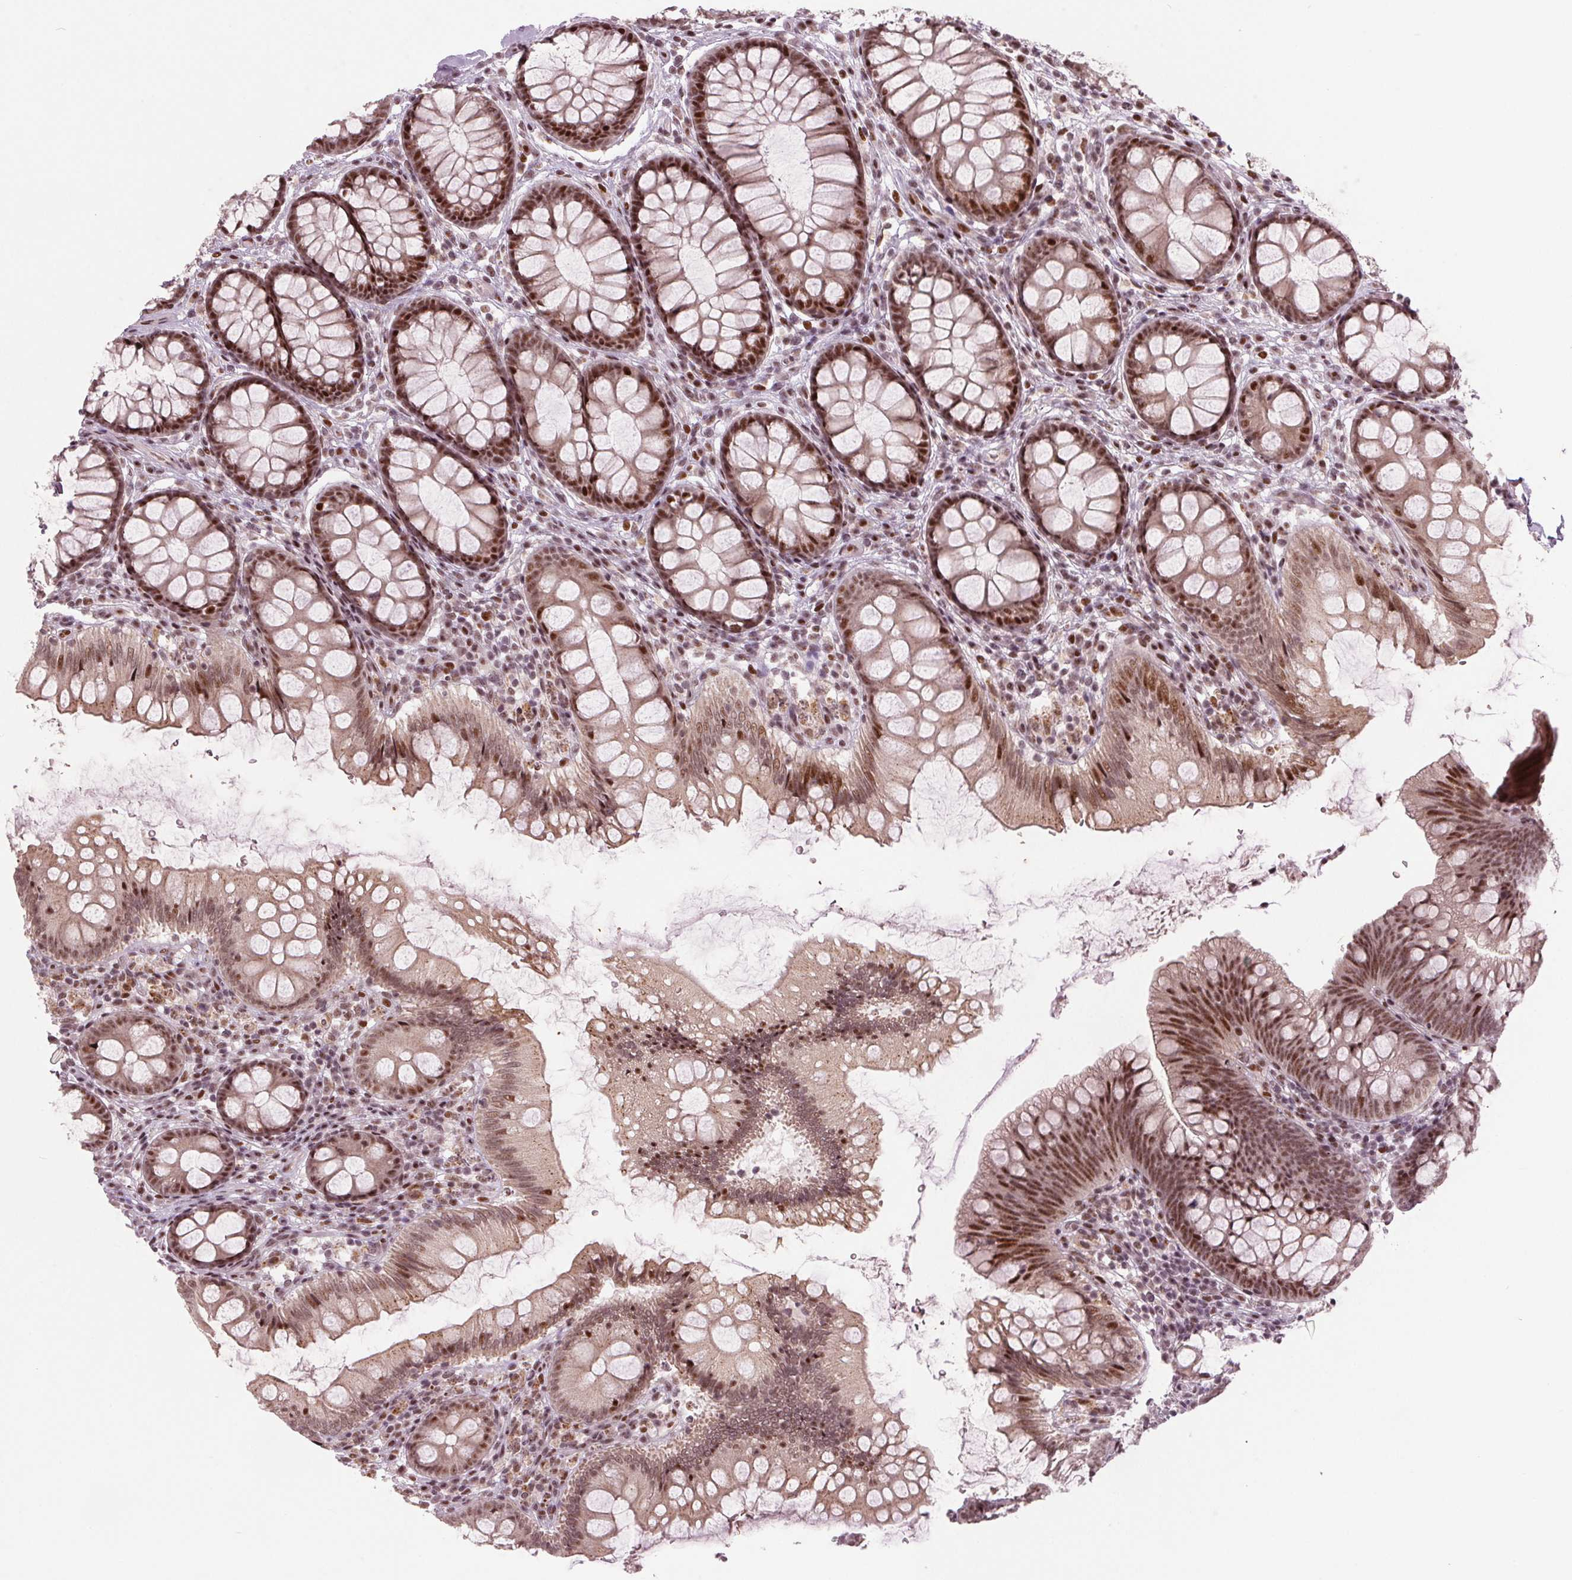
{"staining": {"intensity": "moderate", "quantity": ">75%", "location": "nuclear"}, "tissue": "colon", "cell_type": "Endothelial cells", "image_type": "normal", "snomed": [{"axis": "morphology", "description": "Normal tissue, NOS"}, {"axis": "morphology", "description": "Adenoma, NOS"}, {"axis": "topography", "description": "Soft tissue"}, {"axis": "topography", "description": "Colon"}], "caption": "IHC micrograph of normal human colon stained for a protein (brown), which reveals medium levels of moderate nuclear expression in about >75% of endothelial cells.", "gene": "TTC34", "patient": {"sex": "male", "age": 47}}